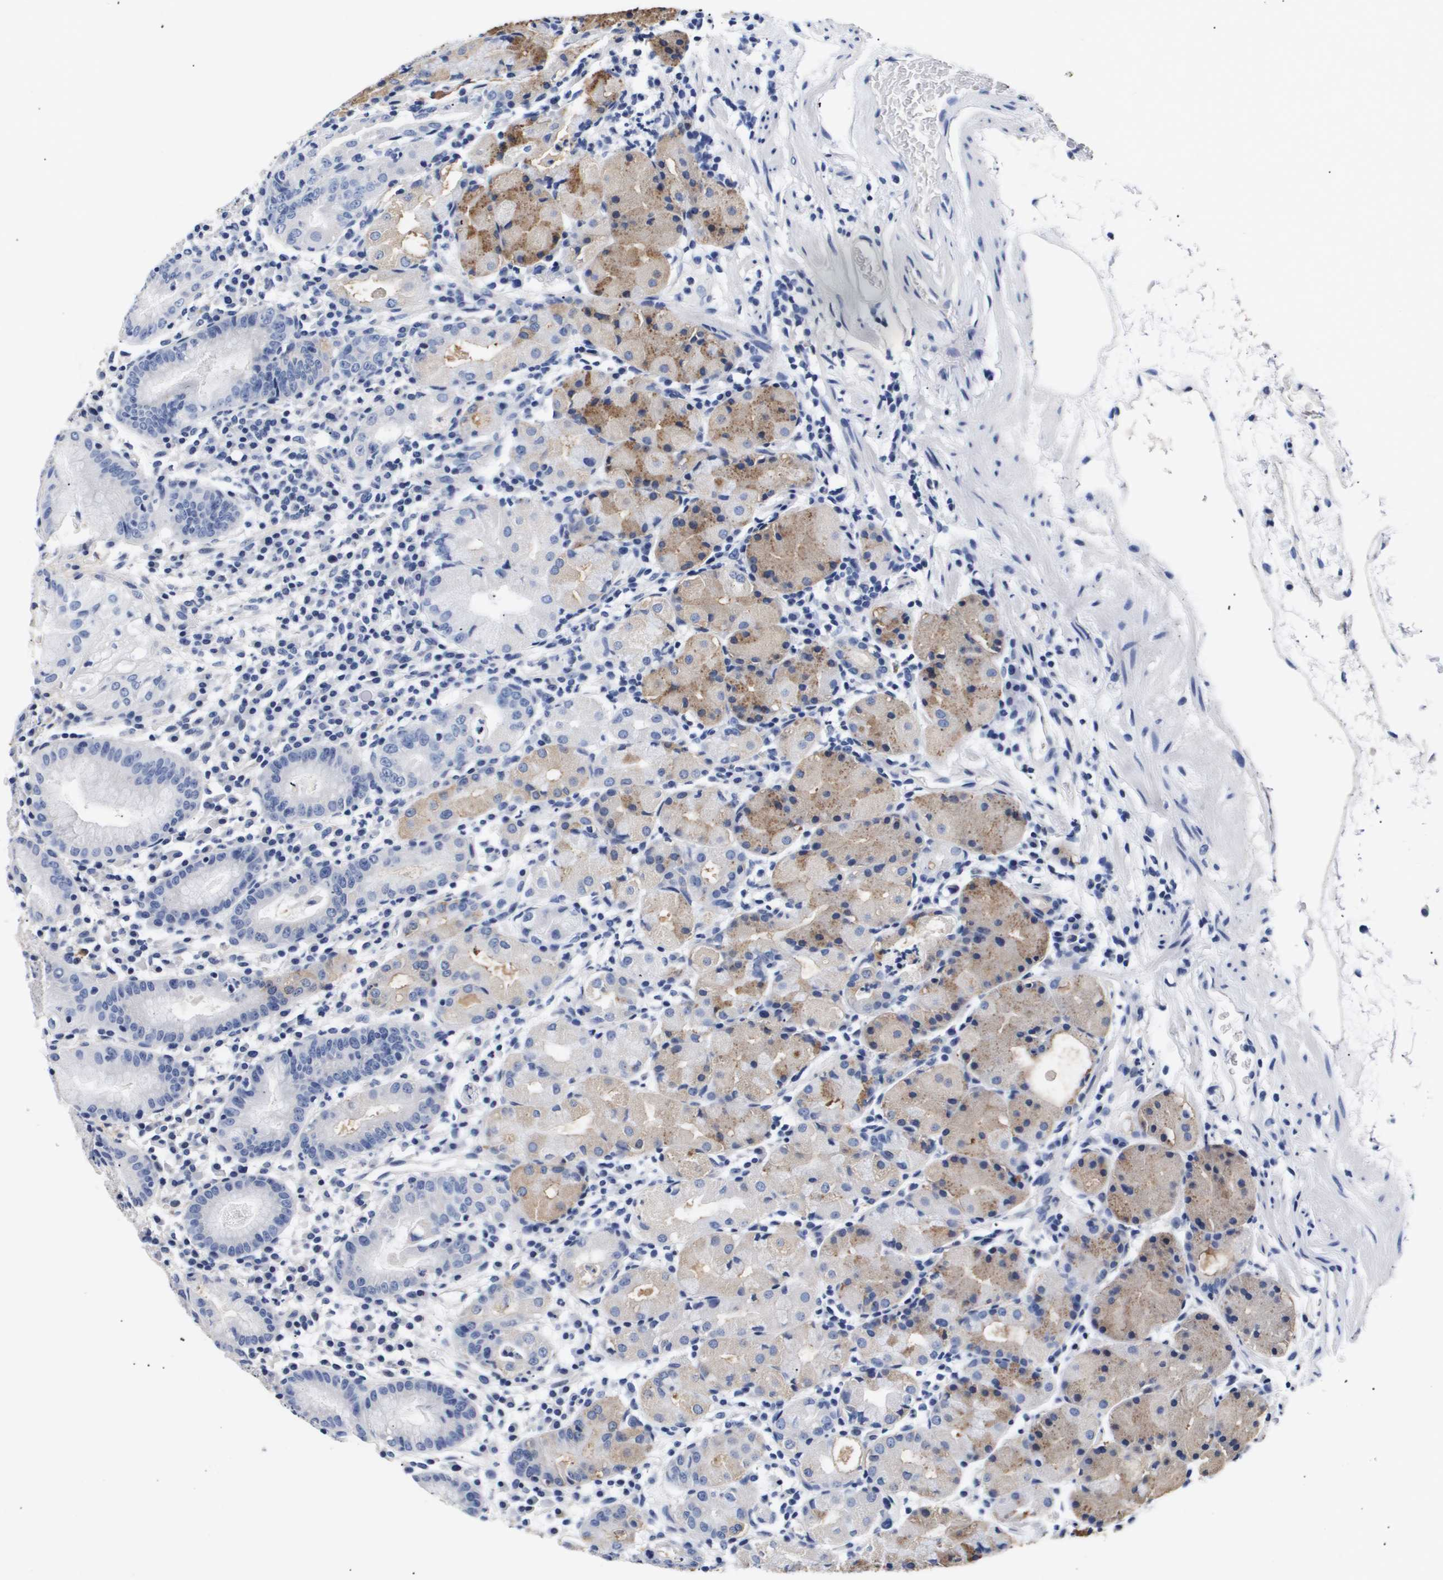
{"staining": {"intensity": "moderate", "quantity": "<25%", "location": "cytoplasmic/membranous"}, "tissue": "stomach", "cell_type": "Glandular cells", "image_type": "normal", "snomed": [{"axis": "morphology", "description": "Normal tissue, NOS"}, {"axis": "topography", "description": "Stomach"}, {"axis": "topography", "description": "Stomach, lower"}], "caption": "Immunohistochemical staining of unremarkable human stomach exhibits moderate cytoplasmic/membranous protein expression in about <25% of glandular cells. (Brightfield microscopy of DAB IHC at high magnification).", "gene": "ATP6V0A4", "patient": {"sex": "female", "age": 75}}